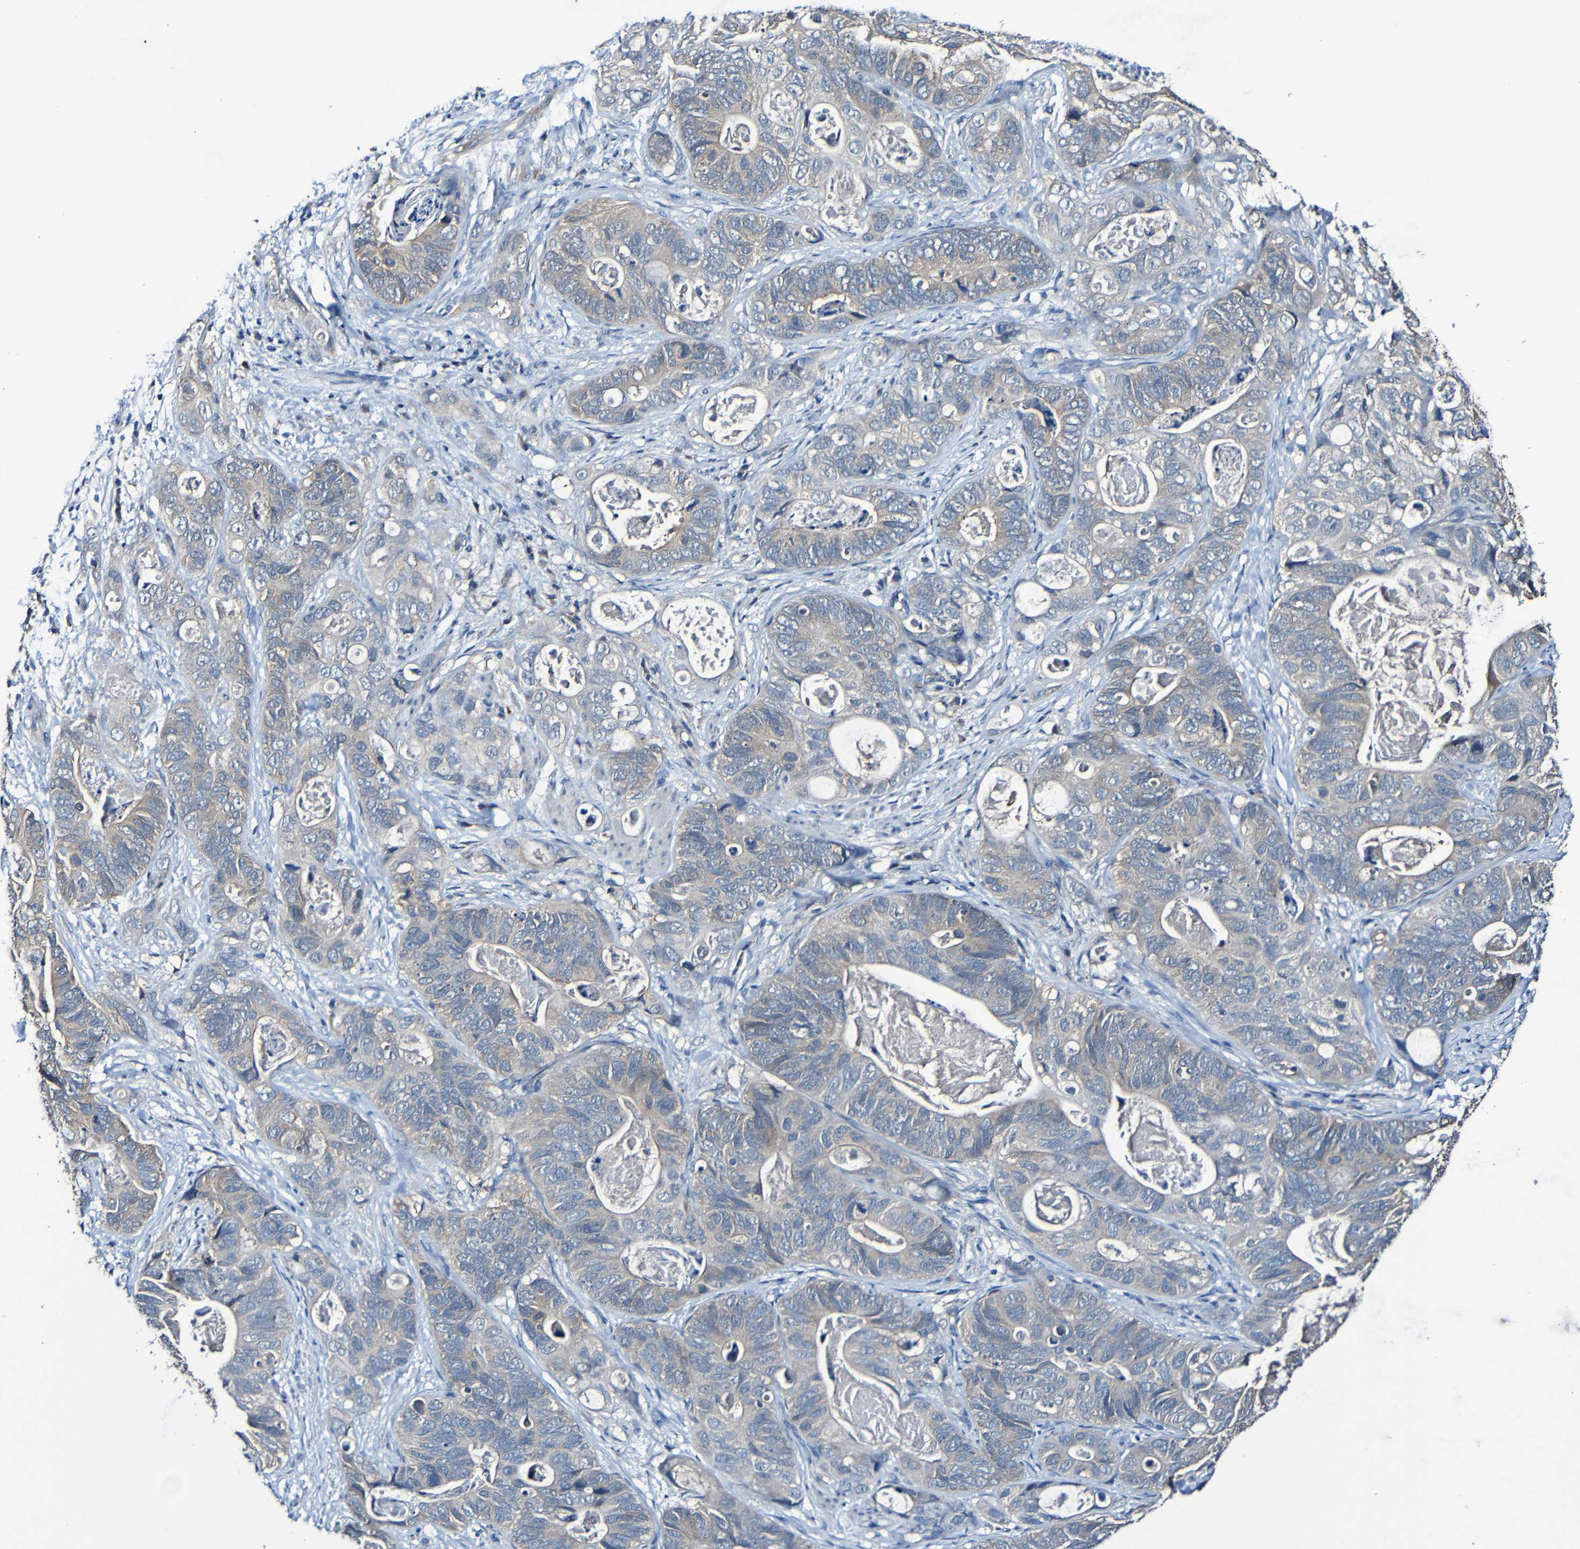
{"staining": {"intensity": "weak", "quantity": ">75%", "location": "cytoplasmic/membranous"}, "tissue": "stomach cancer", "cell_type": "Tumor cells", "image_type": "cancer", "snomed": [{"axis": "morphology", "description": "Adenocarcinoma, NOS"}, {"axis": "topography", "description": "Stomach"}], "caption": "A brown stain highlights weak cytoplasmic/membranous positivity of a protein in human adenocarcinoma (stomach) tumor cells. Immunohistochemistry (ihc) stains the protein in brown and the nuclei are stained blue.", "gene": "LRRC70", "patient": {"sex": "female", "age": 89}}